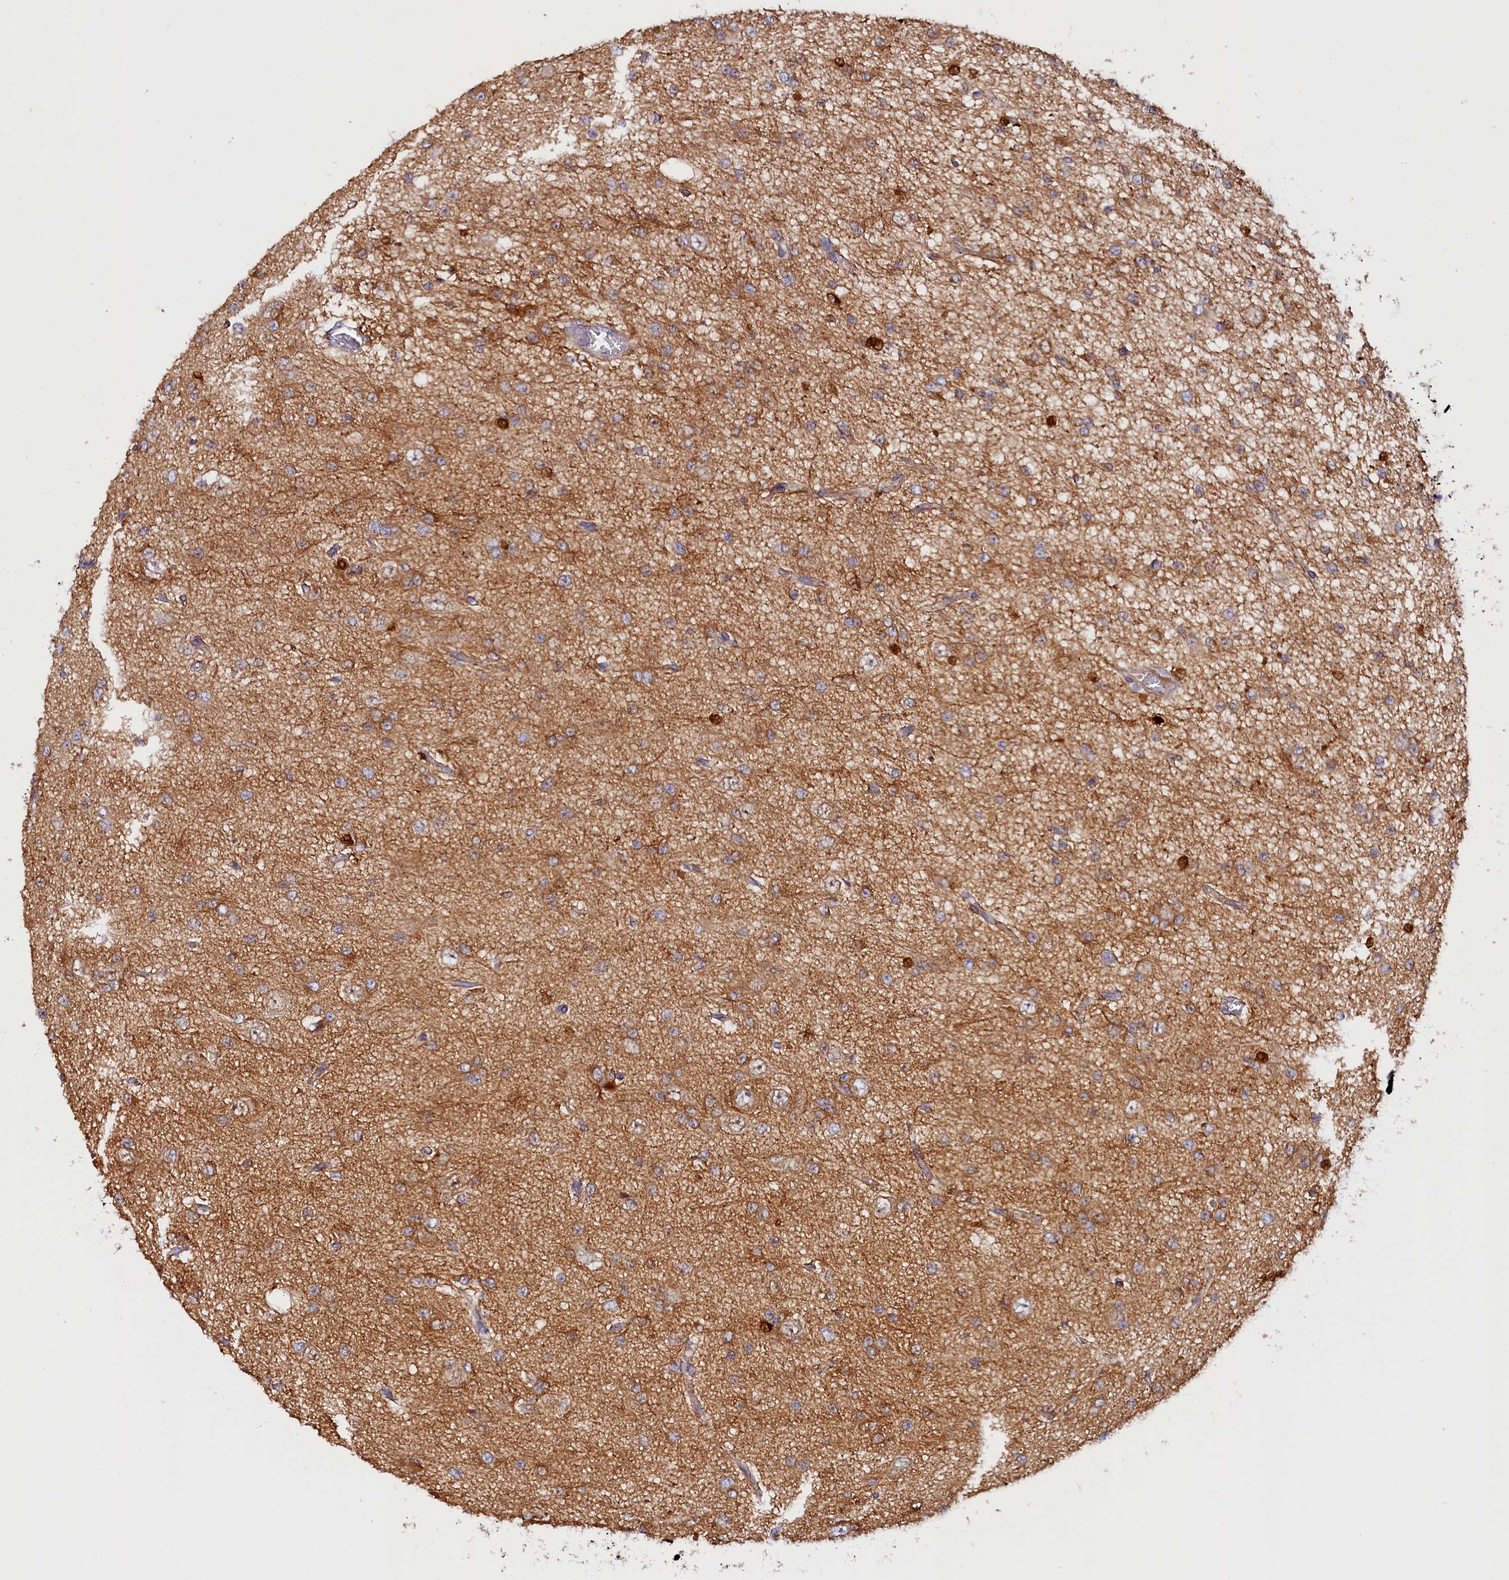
{"staining": {"intensity": "weak", "quantity": "25%-75%", "location": "cytoplasmic/membranous"}, "tissue": "glioma", "cell_type": "Tumor cells", "image_type": "cancer", "snomed": [{"axis": "morphology", "description": "Glioma, malignant, Low grade"}, {"axis": "topography", "description": "Brain"}], "caption": "Malignant glioma (low-grade) stained with DAB IHC demonstrates low levels of weak cytoplasmic/membranous expression in approximately 25%-75% of tumor cells.", "gene": "KATNB1", "patient": {"sex": "male", "age": 38}}